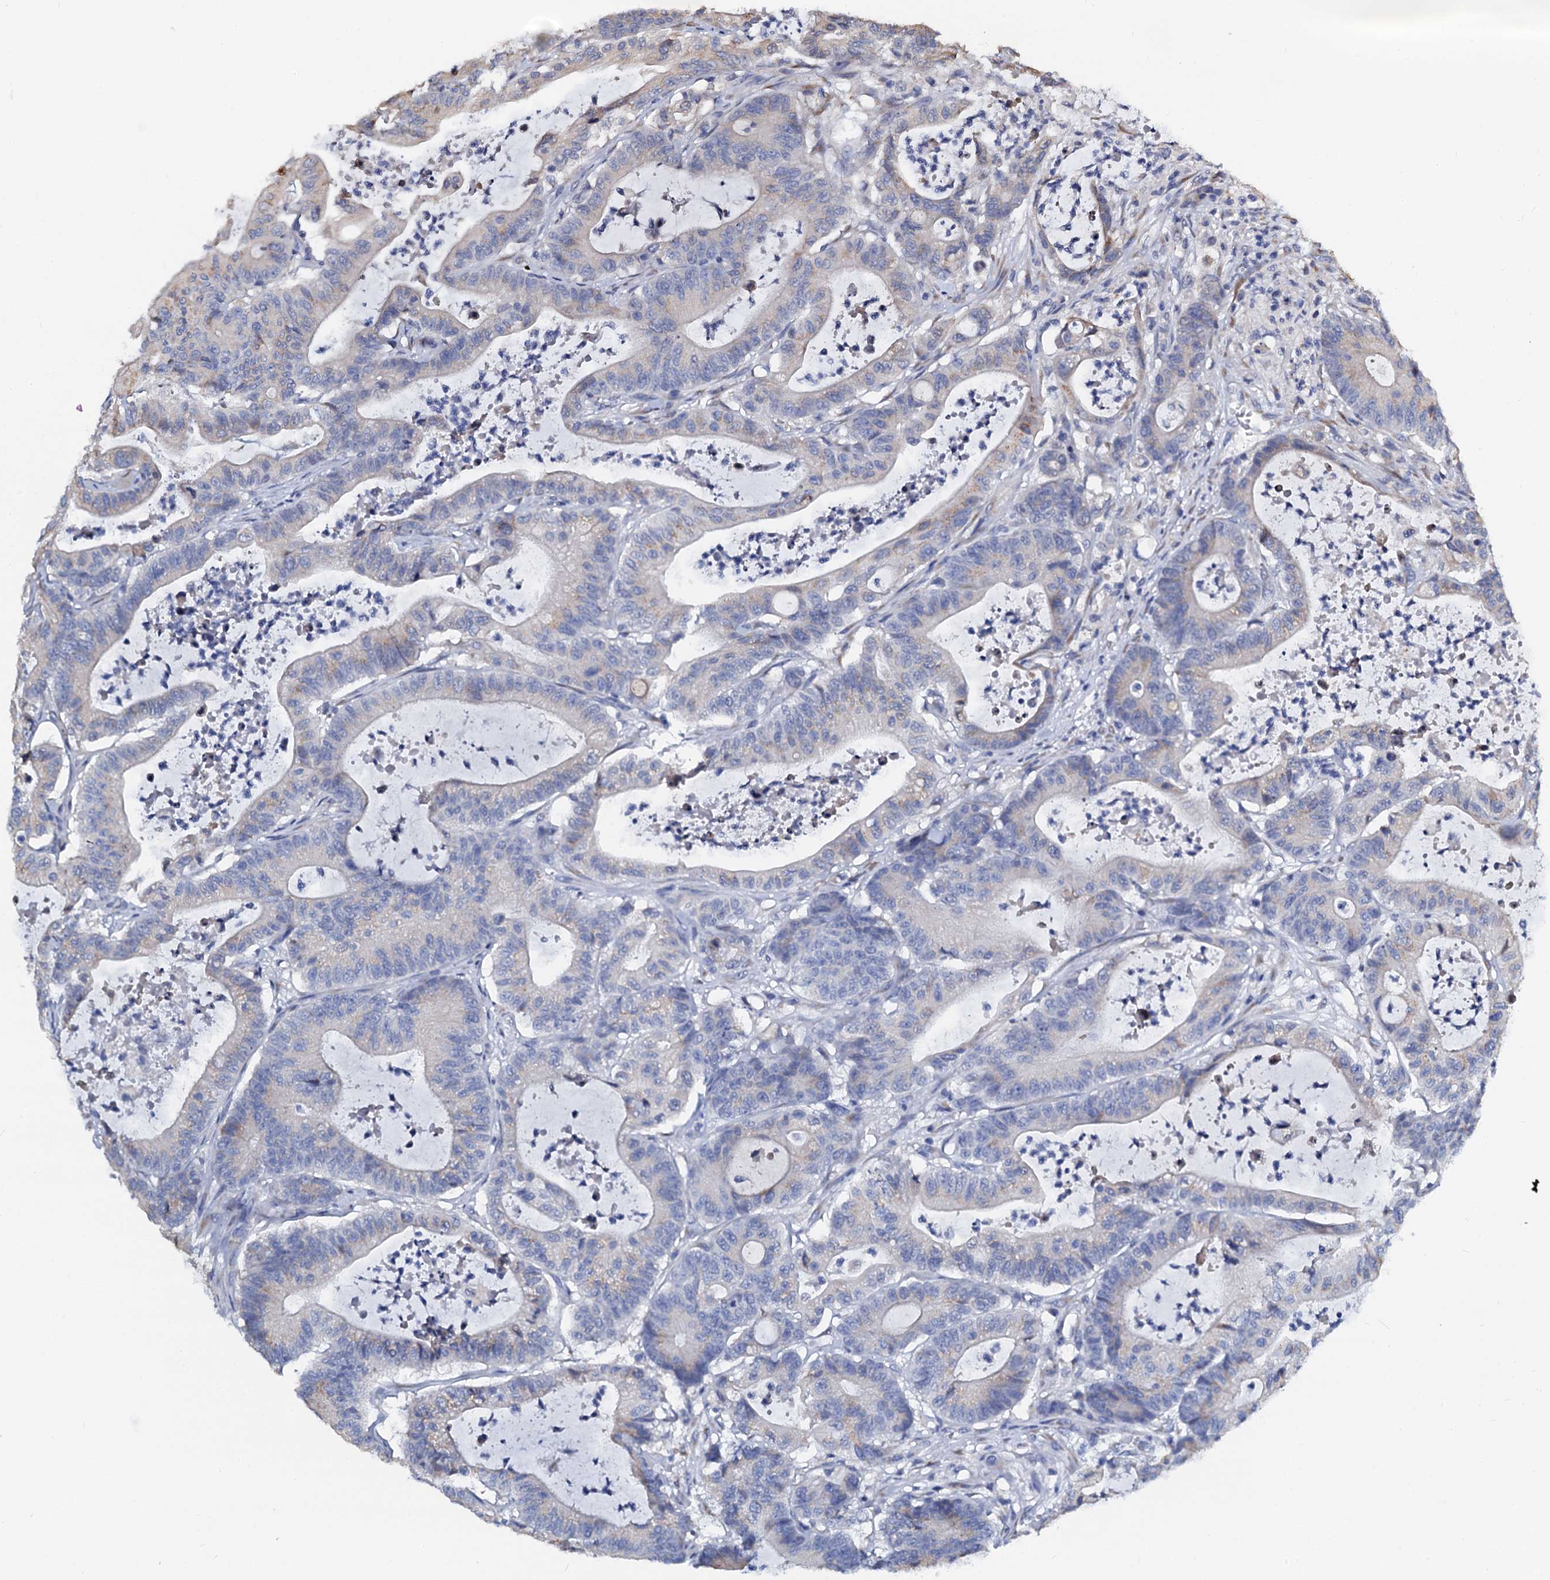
{"staining": {"intensity": "weak", "quantity": "<25%", "location": "cytoplasmic/membranous"}, "tissue": "colorectal cancer", "cell_type": "Tumor cells", "image_type": "cancer", "snomed": [{"axis": "morphology", "description": "Adenocarcinoma, NOS"}, {"axis": "topography", "description": "Colon"}], "caption": "This is a micrograph of immunohistochemistry staining of adenocarcinoma (colorectal), which shows no expression in tumor cells.", "gene": "AKAP3", "patient": {"sex": "female", "age": 84}}